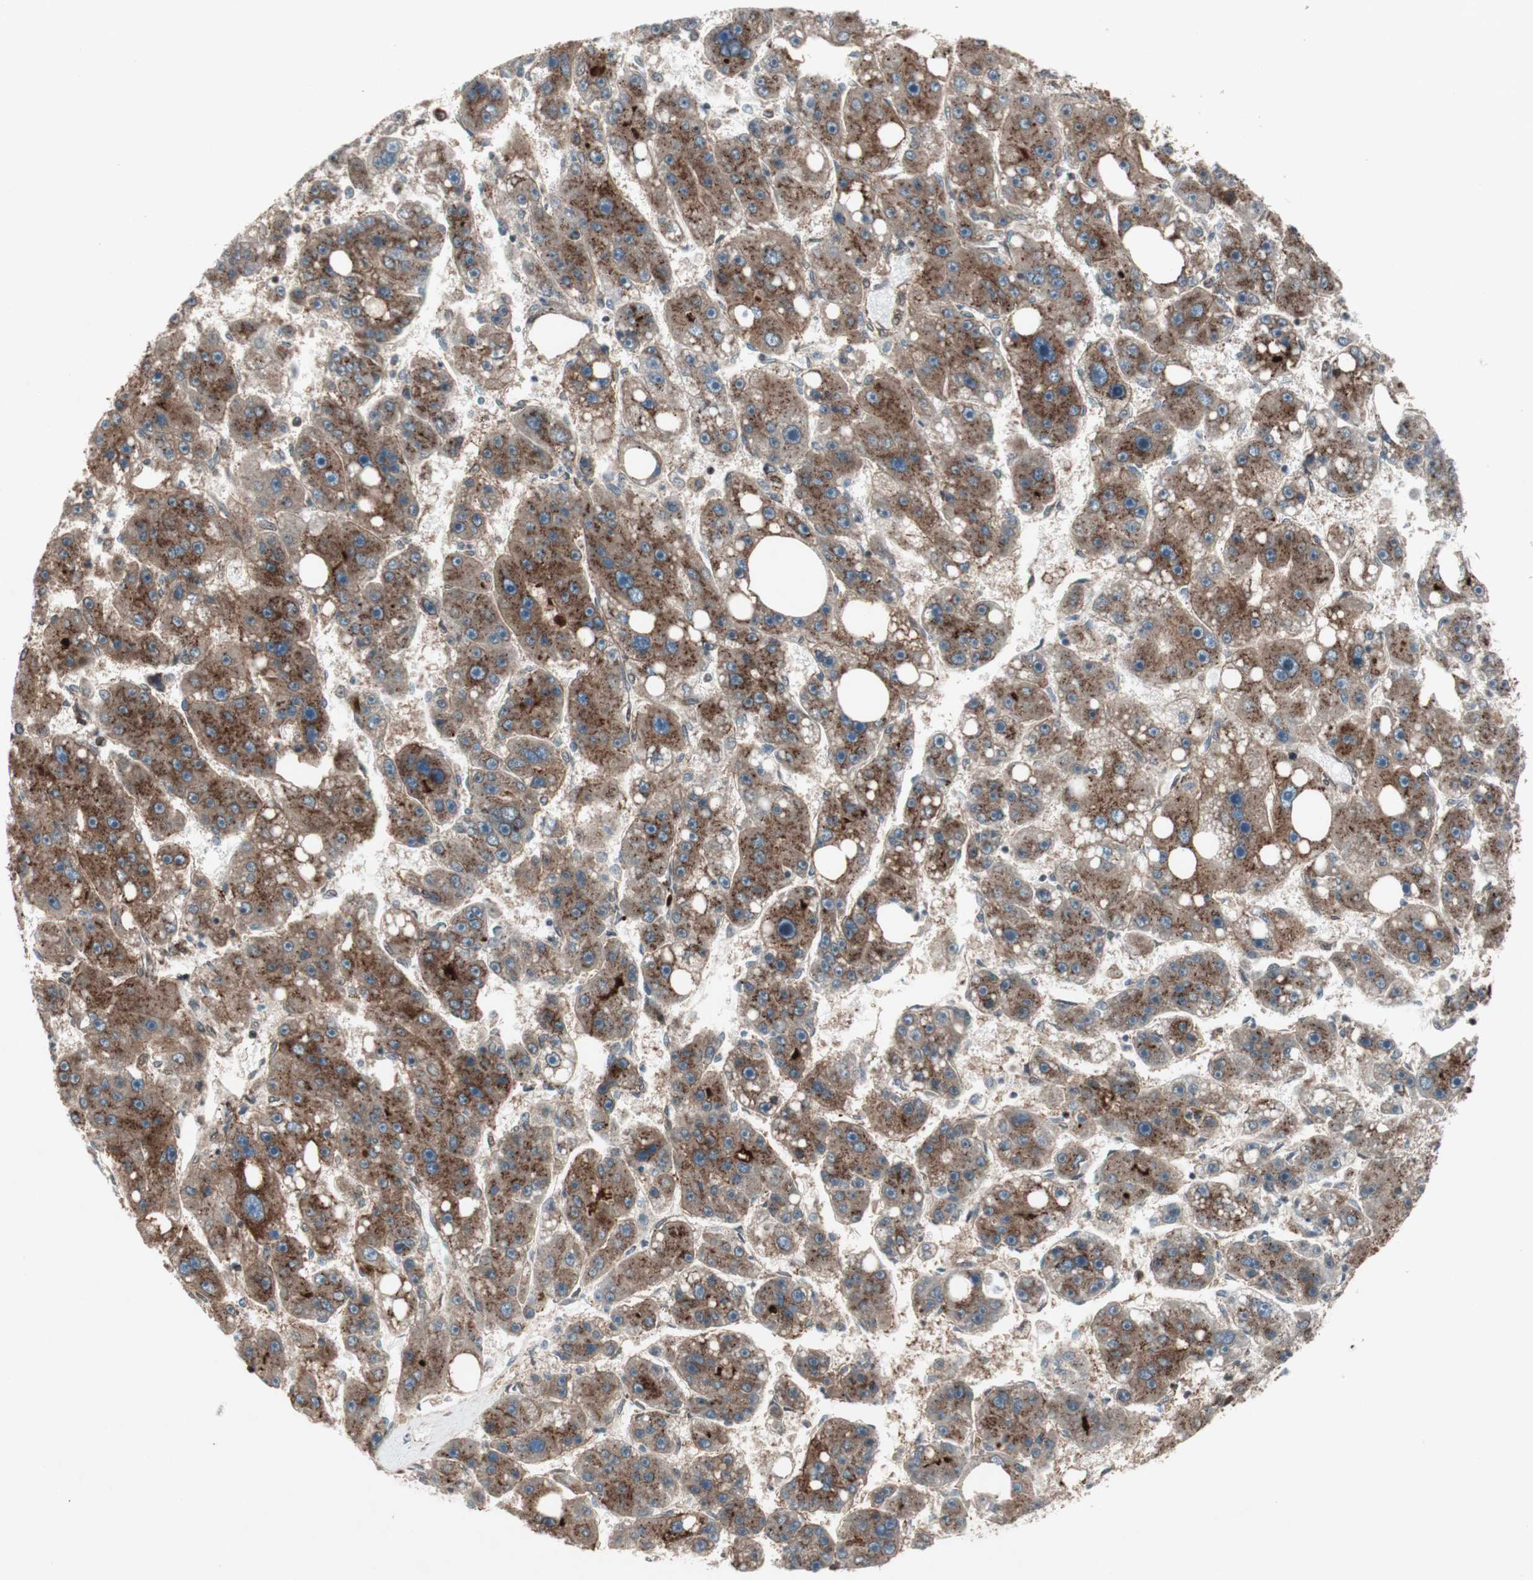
{"staining": {"intensity": "strong", "quantity": ">75%", "location": "cytoplasmic/membranous"}, "tissue": "liver cancer", "cell_type": "Tumor cells", "image_type": "cancer", "snomed": [{"axis": "morphology", "description": "Carcinoma, Hepatocellular, NOS"}, {"axis": "topography", "description": "Liver"}], "caption": "Immunohistochemistry (IHC) photomicrograph of neoplastic tissue: liver hepatocellular carcinoma stained using IHC exhibits high levels of strong protein expression localized specifically in the cytoplasmic/membranous of tumor cells, appearing as a cytoplasmic/membranous brown color.", "gene": "NUP62", "patient": {"sex": "female", "age": 61}}